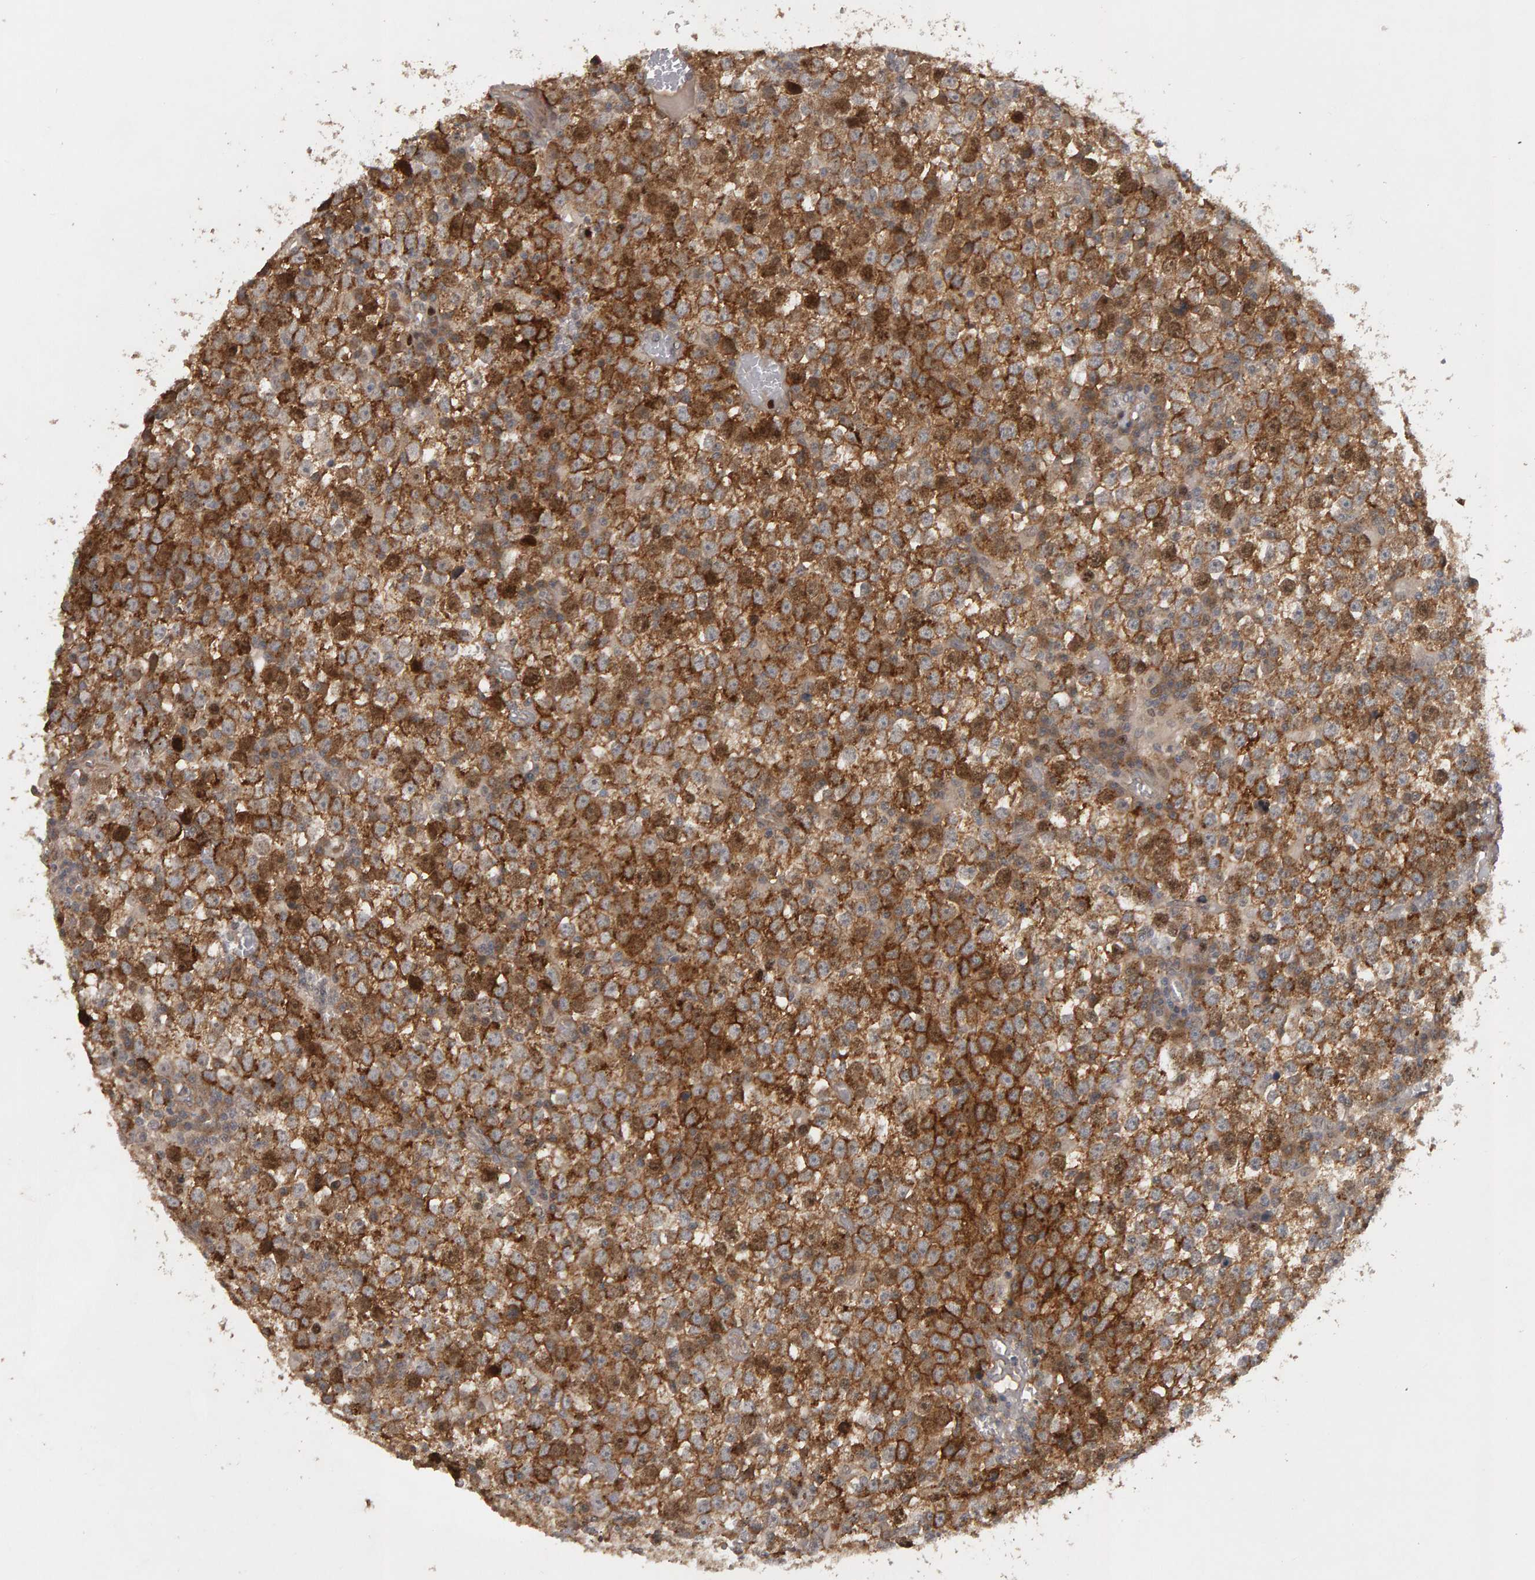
{"staining": {"intensity": "strong", "quantity": ">75%", "location": "cytoplasmic/membranous,nuclear"}, "tissue": "testis cancer", "cell_type": "Tumor cells", "image_type": "cancer", "snomed": [{"axis": "morphology", "description": "Seminoma, NOS"}, {"axis": "topography", "description": "Testis"}], "caption": "Strong cytoplasmic/membranous and nuclear positivity is present in approximately >75% of tumor cells in testis cancer (seminoma). (brown staining indicates protein expression, while blue staining denotes nuclei).", "gene": "CDCA5", "patient": {"sex": "male", "age": 65}}